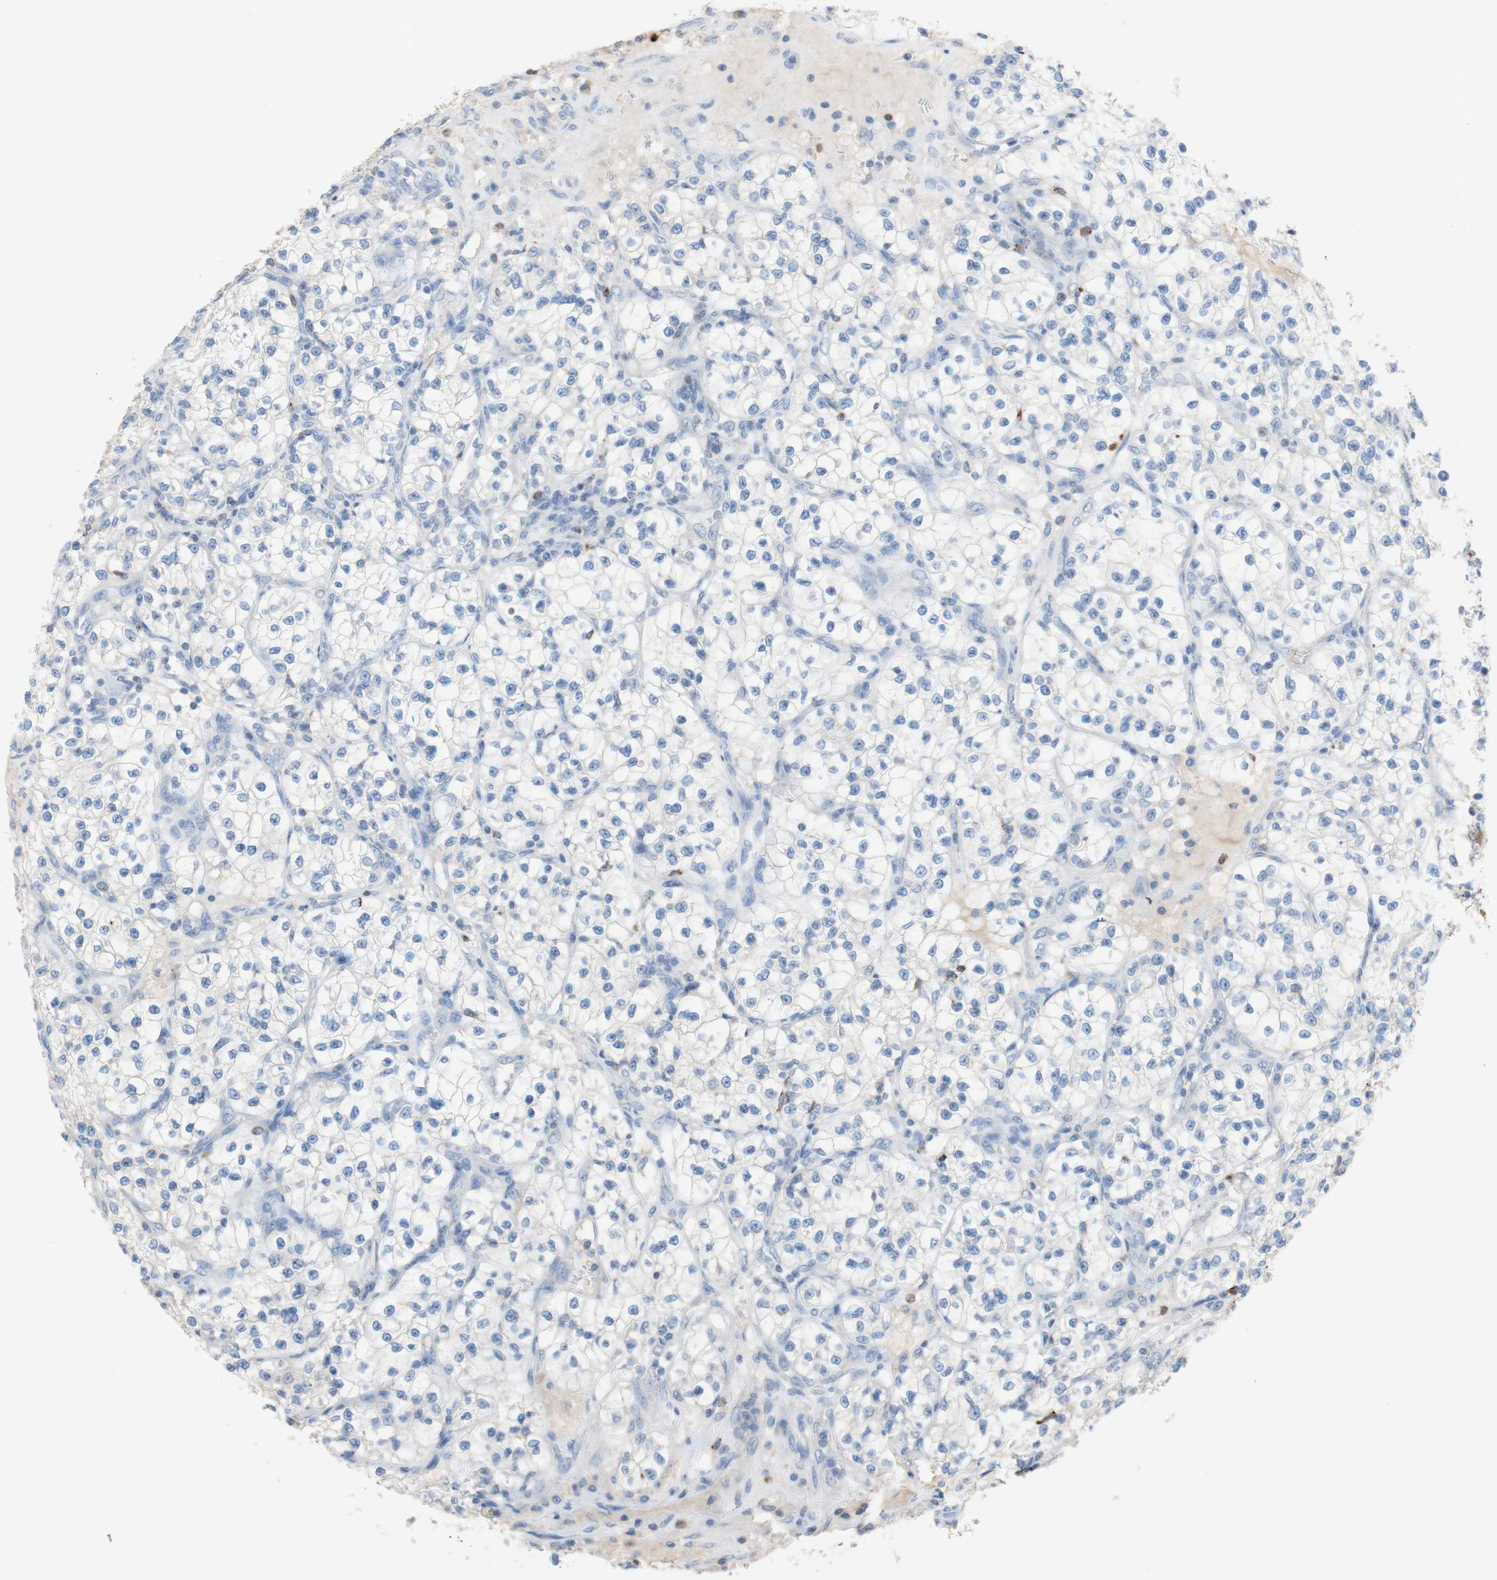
{"staining": {"intensity": "negative", "quantity": "none", "location": "none"}, "tissue": "renal cancer", "cell_type": "Tumor cells", "image_type": "cancer", "snomed": [{"axis": "morphology", "description": "Adenocarcinoma, NOS"}, {"axis": "topography", "description": "Kidney"}], "caption": "This is a image of immunohistochemistry staining of renal cancer (adenocarcinoma), which shows no staining in tumor cells.", "gene": "PACSIN1", "patient": {"sex": "female", "age": 57}}